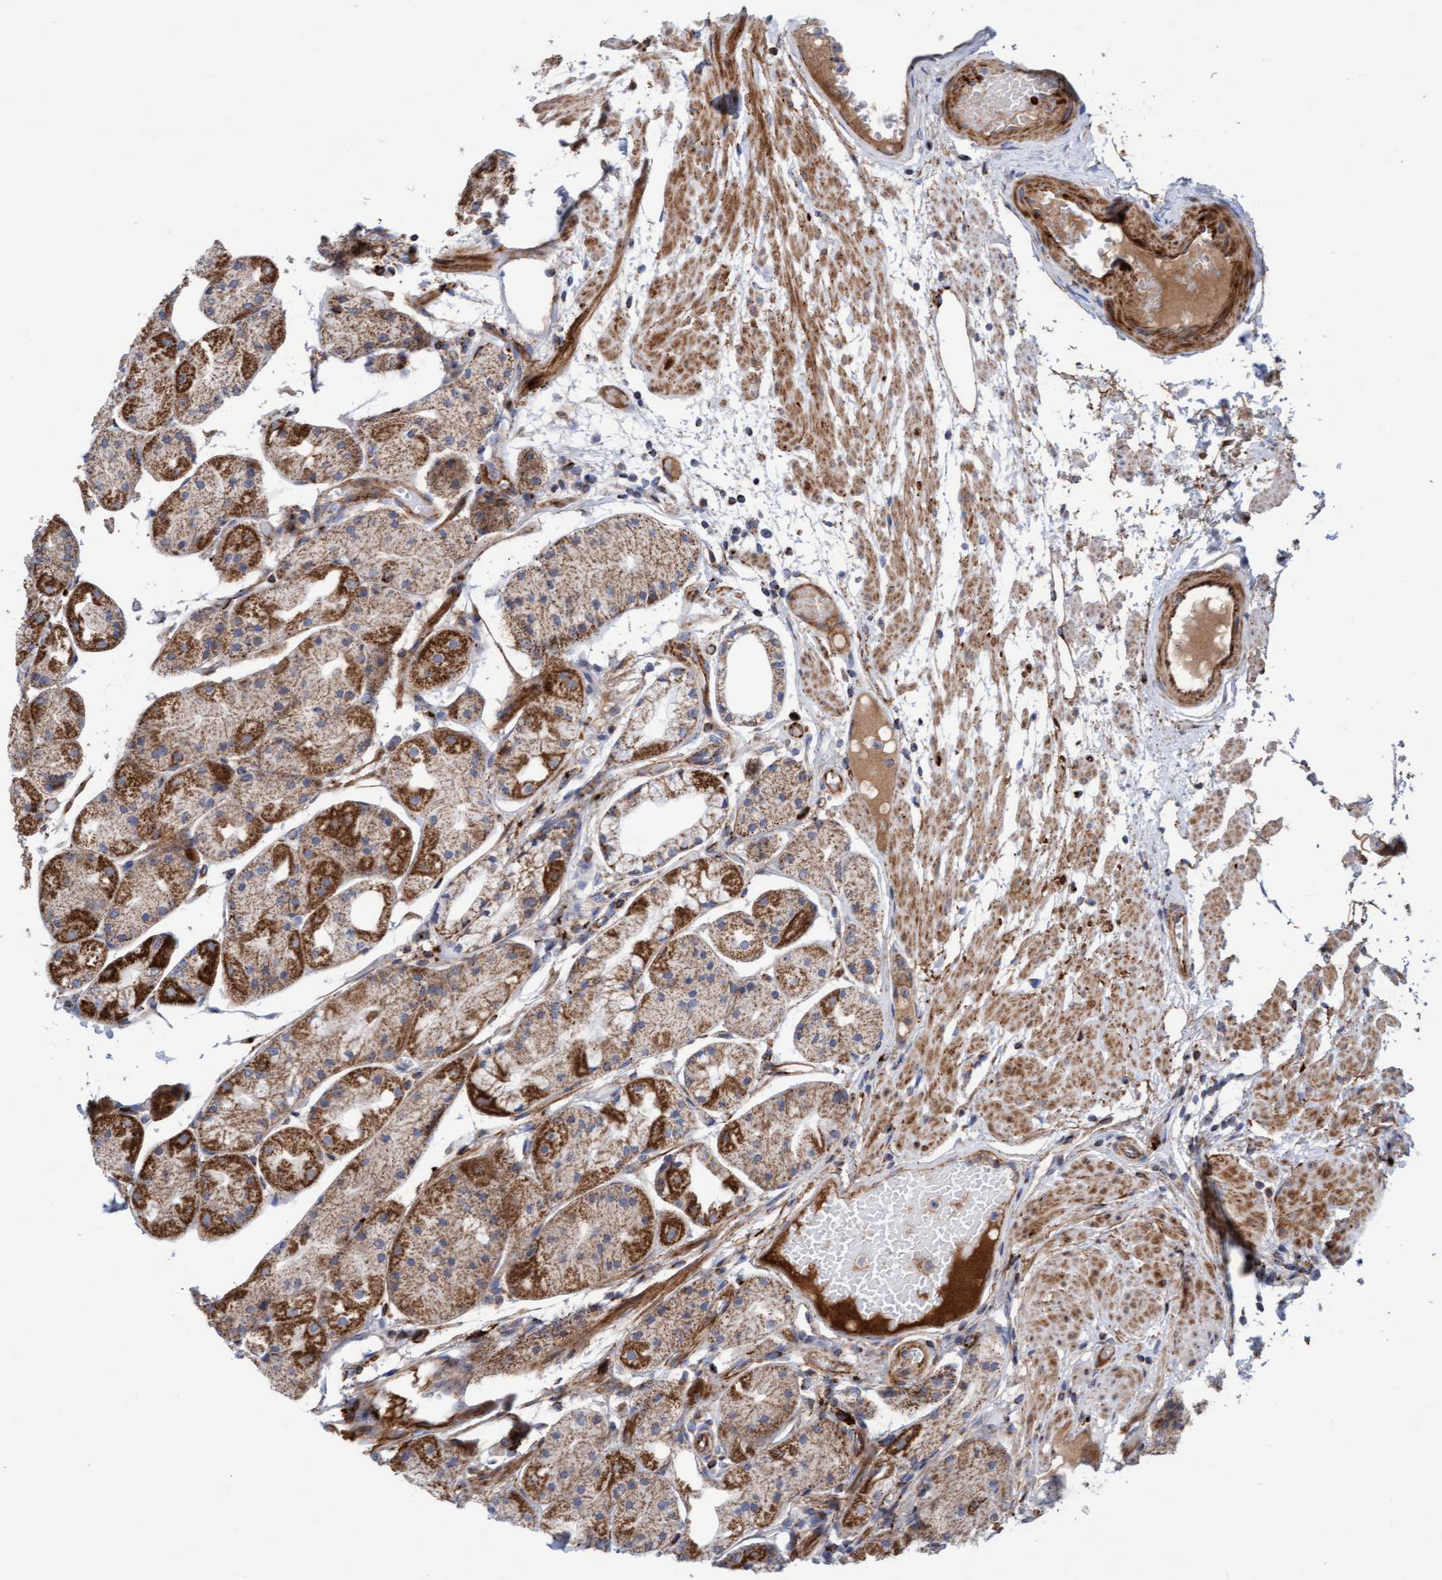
{"staining": {"intensity": "strong", "quantity": ">75%", "location": "cytoplasmic/membranous"}, "tissue": "stomach", "cell_type": "Glandular cells", "image_type": "normal", "snomed": [{"axis": "morphology", "description": "Normal tissue, NOS"}, {"axis": "topography", "description": "Stomach, upper"}], "caption": "The photomicrograph shows immunohistochemical staining of benign stomach. There is strong cytoplasmic/membranous staining is present in approximately >75% of glandular cells. (Brightfield microscopy of DAB IHC at high magnification).", "gene": "GGTA1", "patient": {"sex": "male", "age": 72}}